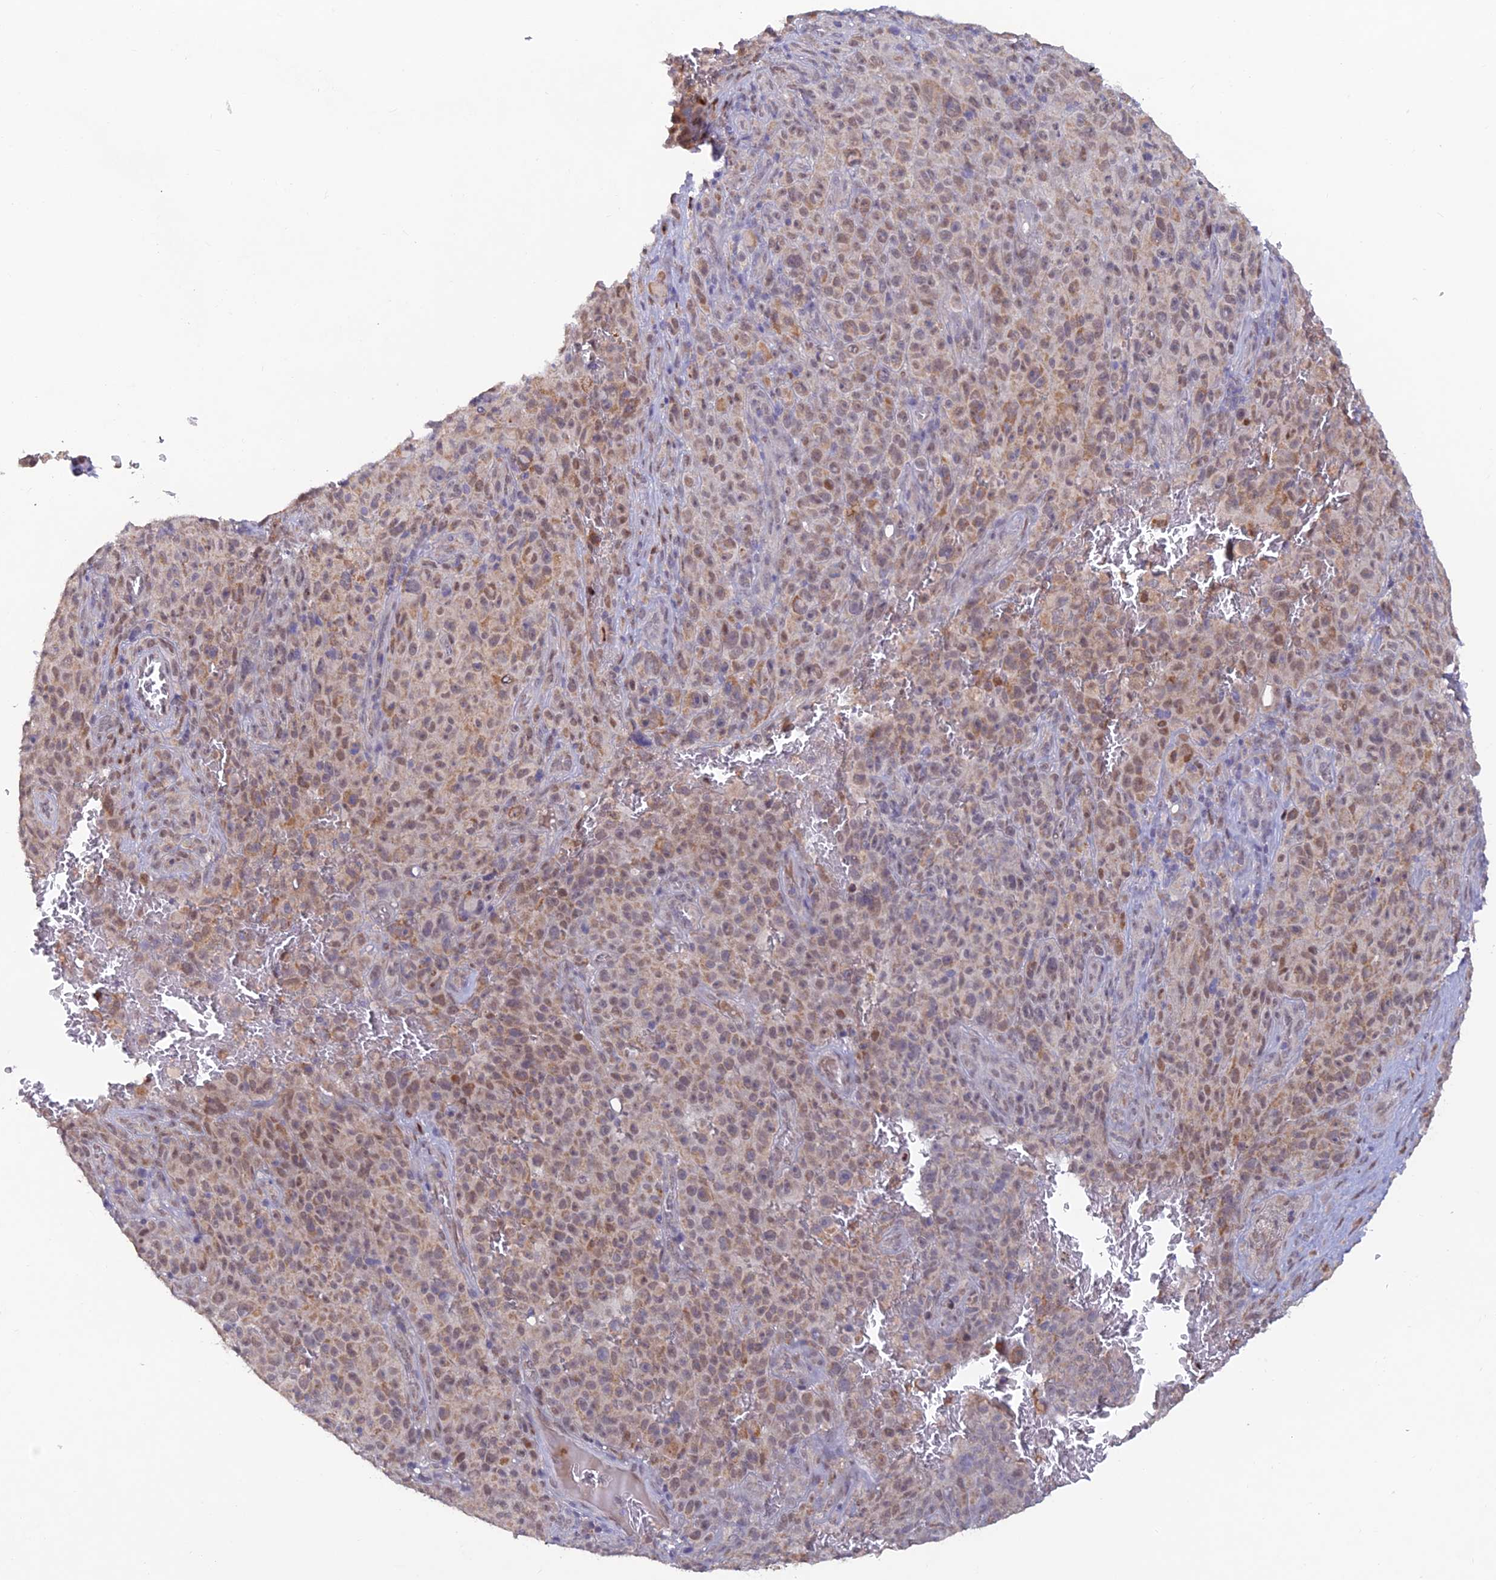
{"staining": {"intensity": "moderate", "quantity": ">75%", "location": "cytoplasmic/membranous,nuclear"}, "tissue": "melanoma", "cell_type": "Tumor cells", "image_type": "cancer", "snomed": [{"axis": "morphology", "description": "Malignant melanoma, NOS"}, {"axis": "topography", "description": "Skin"}], "caption": "Brown immunohistochemical staining in human malignant melanoma demonstrates moderate cytoplasmic/membranous and nuclear staining in about >75% of tumor cells.", "gene": "FASTKD5", "patient": {"sex": "female", "age": 82}}